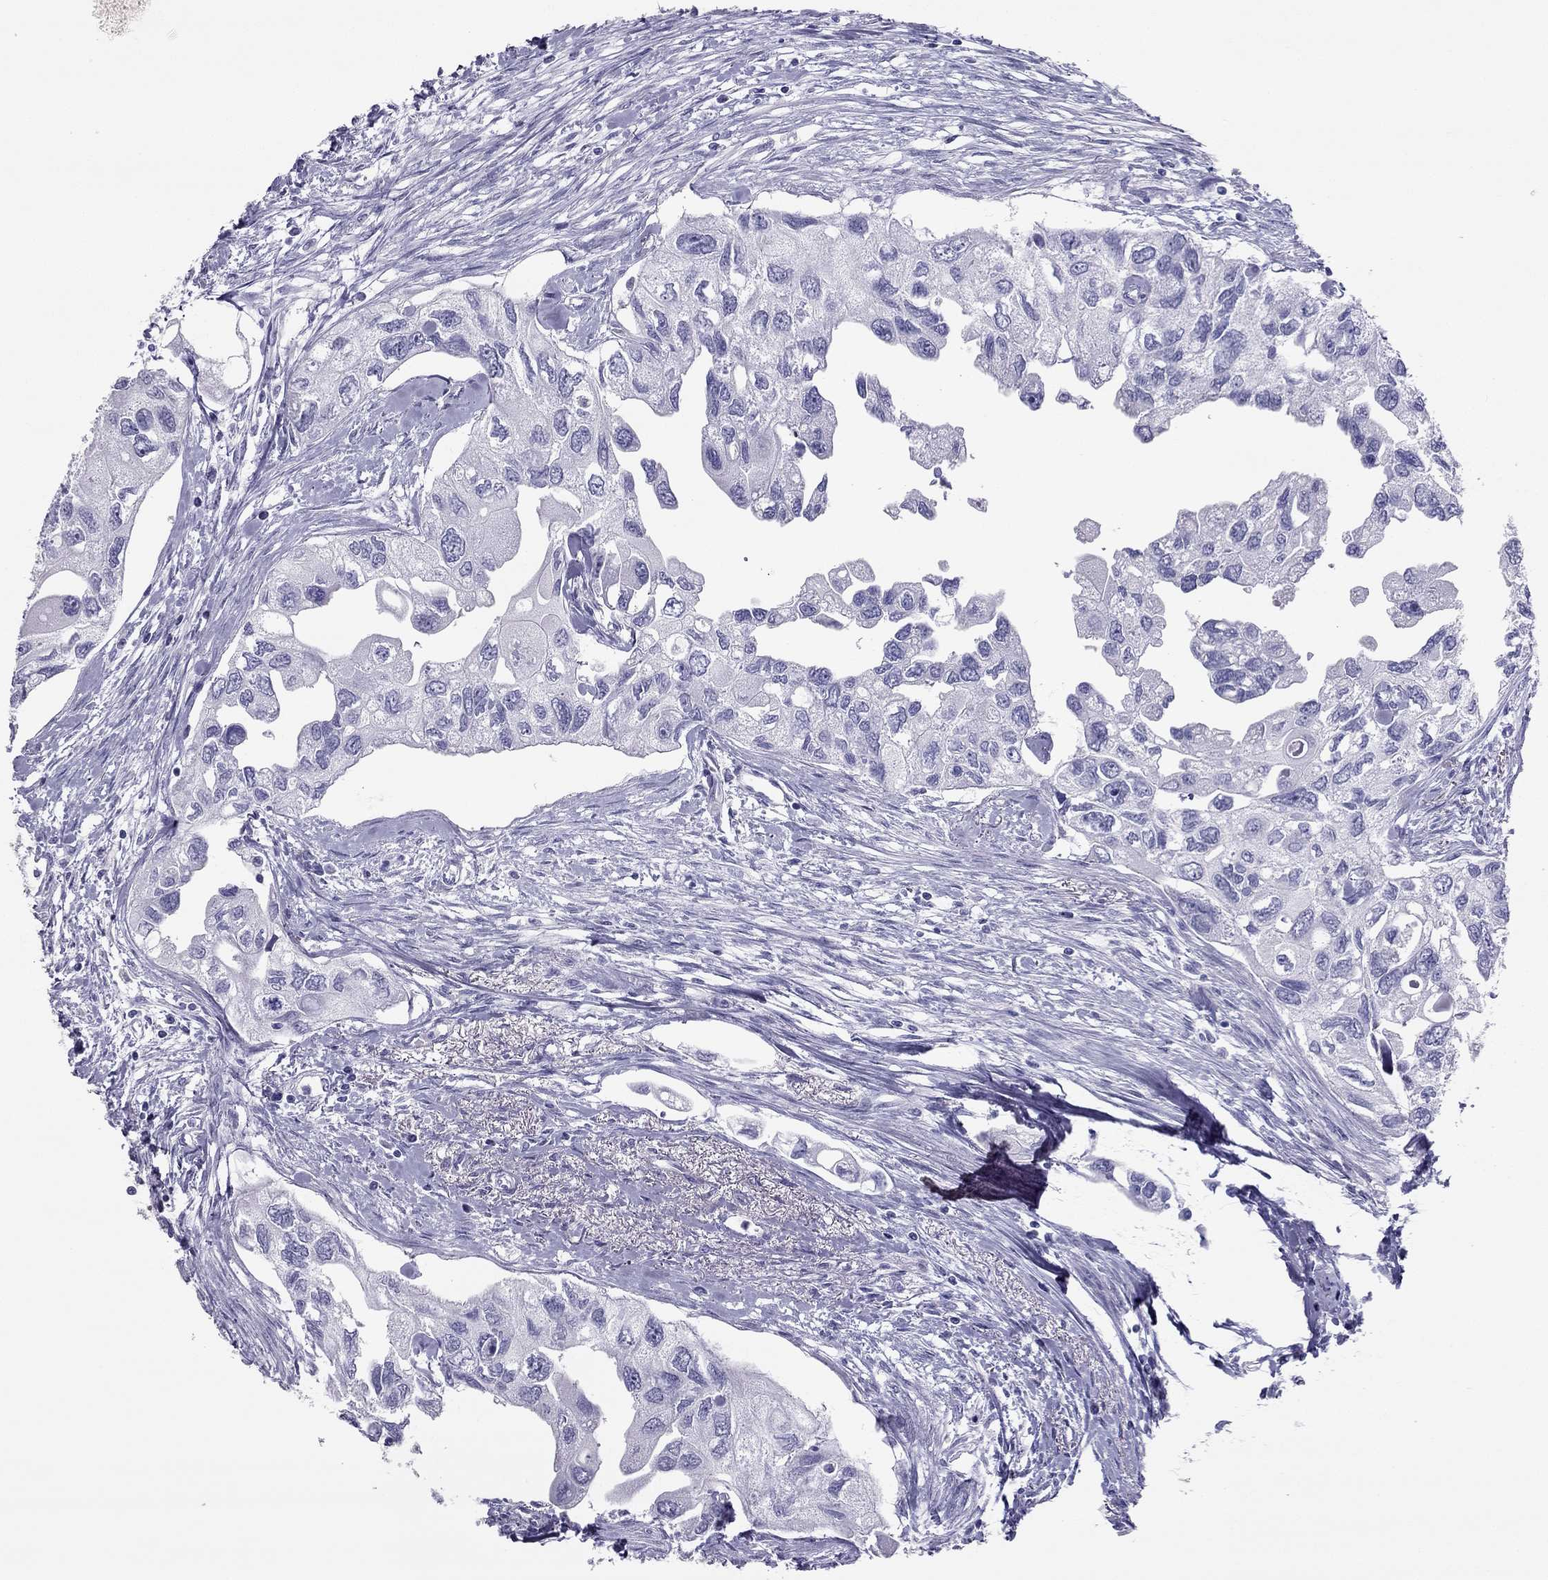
{"staining": {"intensity": "negative", "quantity": "none", "location": "none"}, "tissue": "urothelial cancer", "cell_type": "Tumor cells", "image_type": "cancer", "snomed": [{"axis": "morphology", "description": "Urothelial carcinoma, High grade"}, {"axis": "topography", "description": "Urinary bladder"}], "caption": "A micrograph of human urothelial carcinoma (high-grade) is negative for staining in tumor cells.", "gene": "PDE6A", "patient": {"sex": "male", "age": 59}}